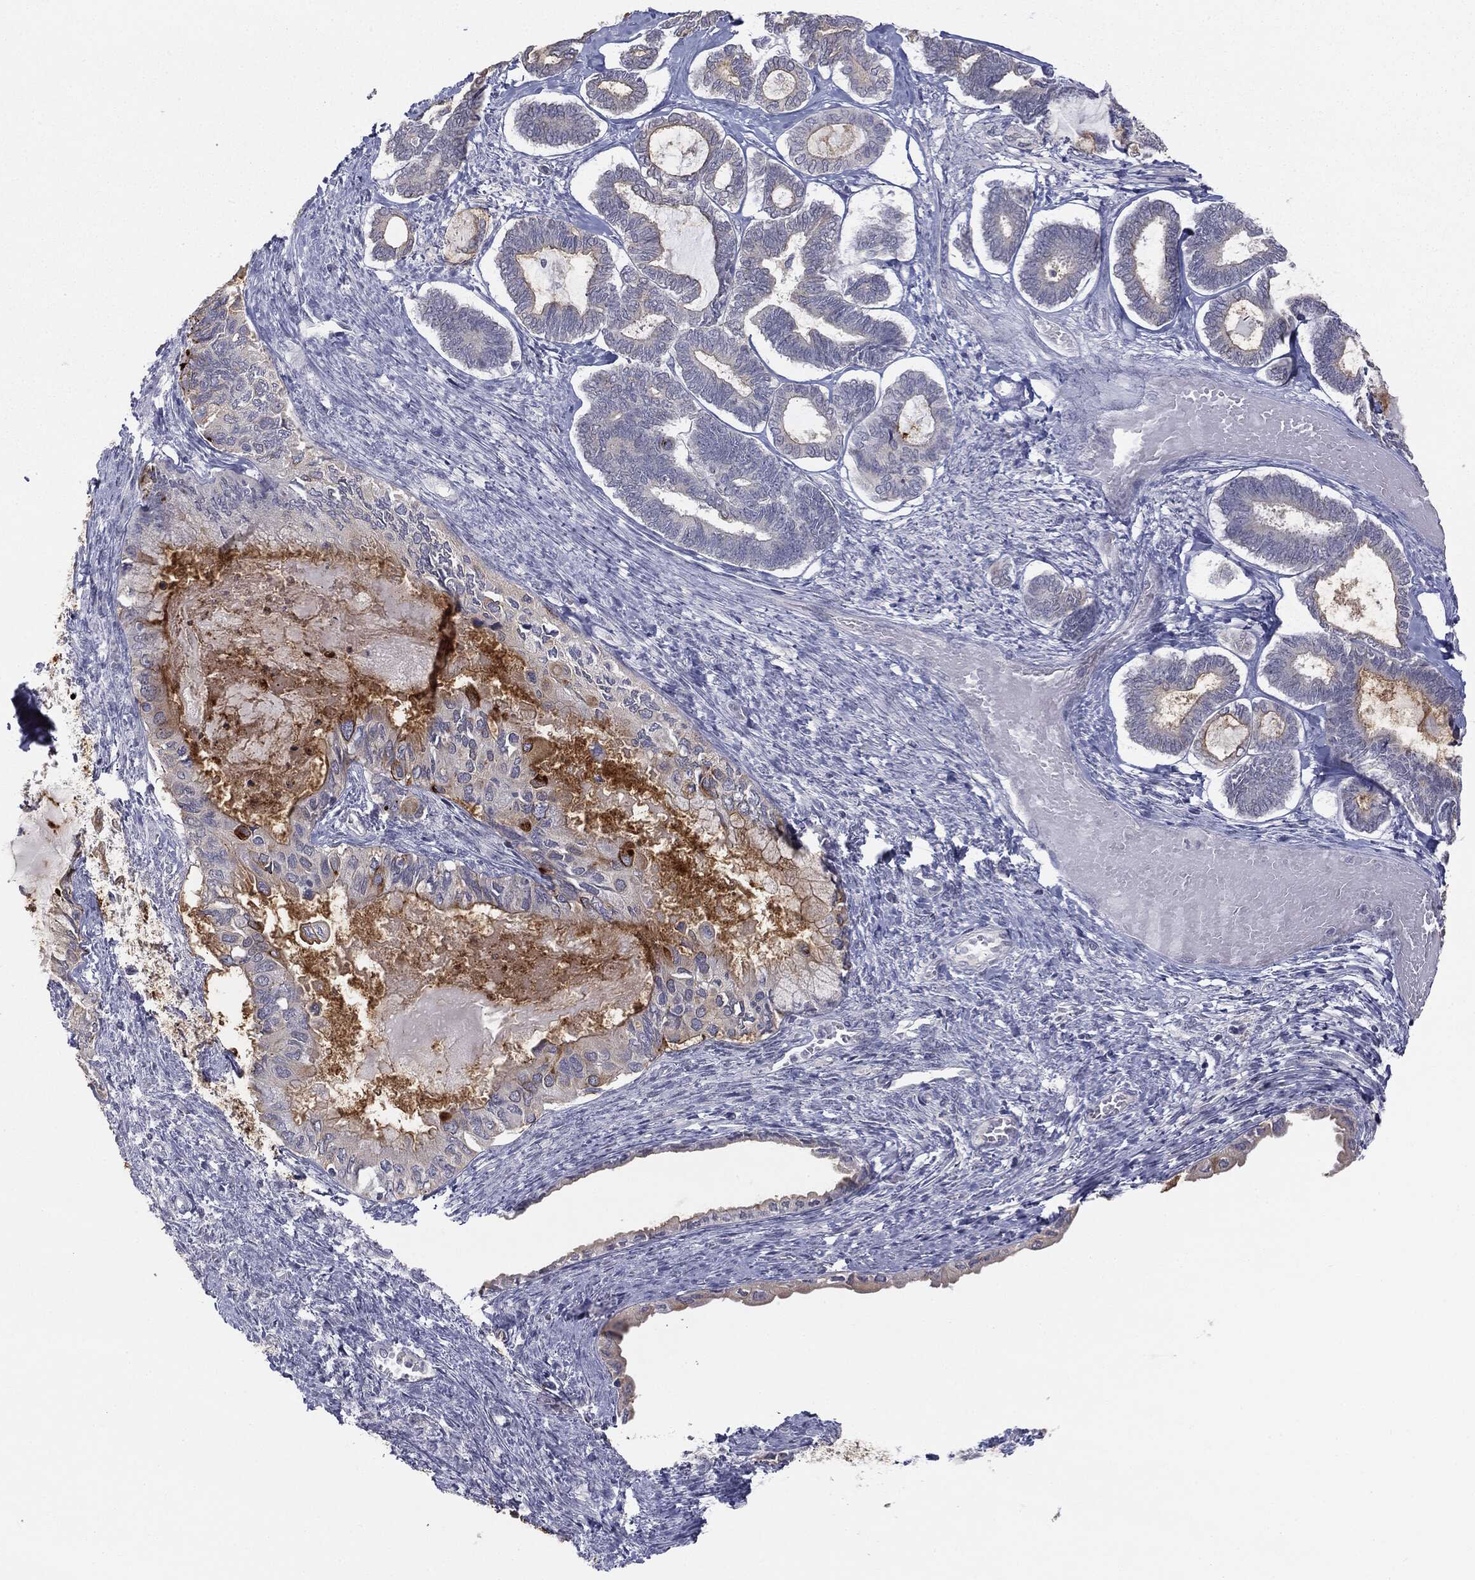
{"staining": {"intensity": "moderate", "quantity": "<25%", "location": "cytoplasmic/membranous"}, "tissue": "ovarian cancer", "cell_type": "Tumor cells", "image_type": "cancer", "snomed": [{"axis": "morphology", "description": "Carcinoma, endometroid"}, {"axis": "topography", "description": "Ovary"}], "caption": "Protein analysis of endometroid carcinoma (ovarian) tissue exhibits moderate cytoplasmic/membranous expression in about <25% of tumor cells.", "gene": "MUC1", "patient": {"sex": "female", "age": 70}}